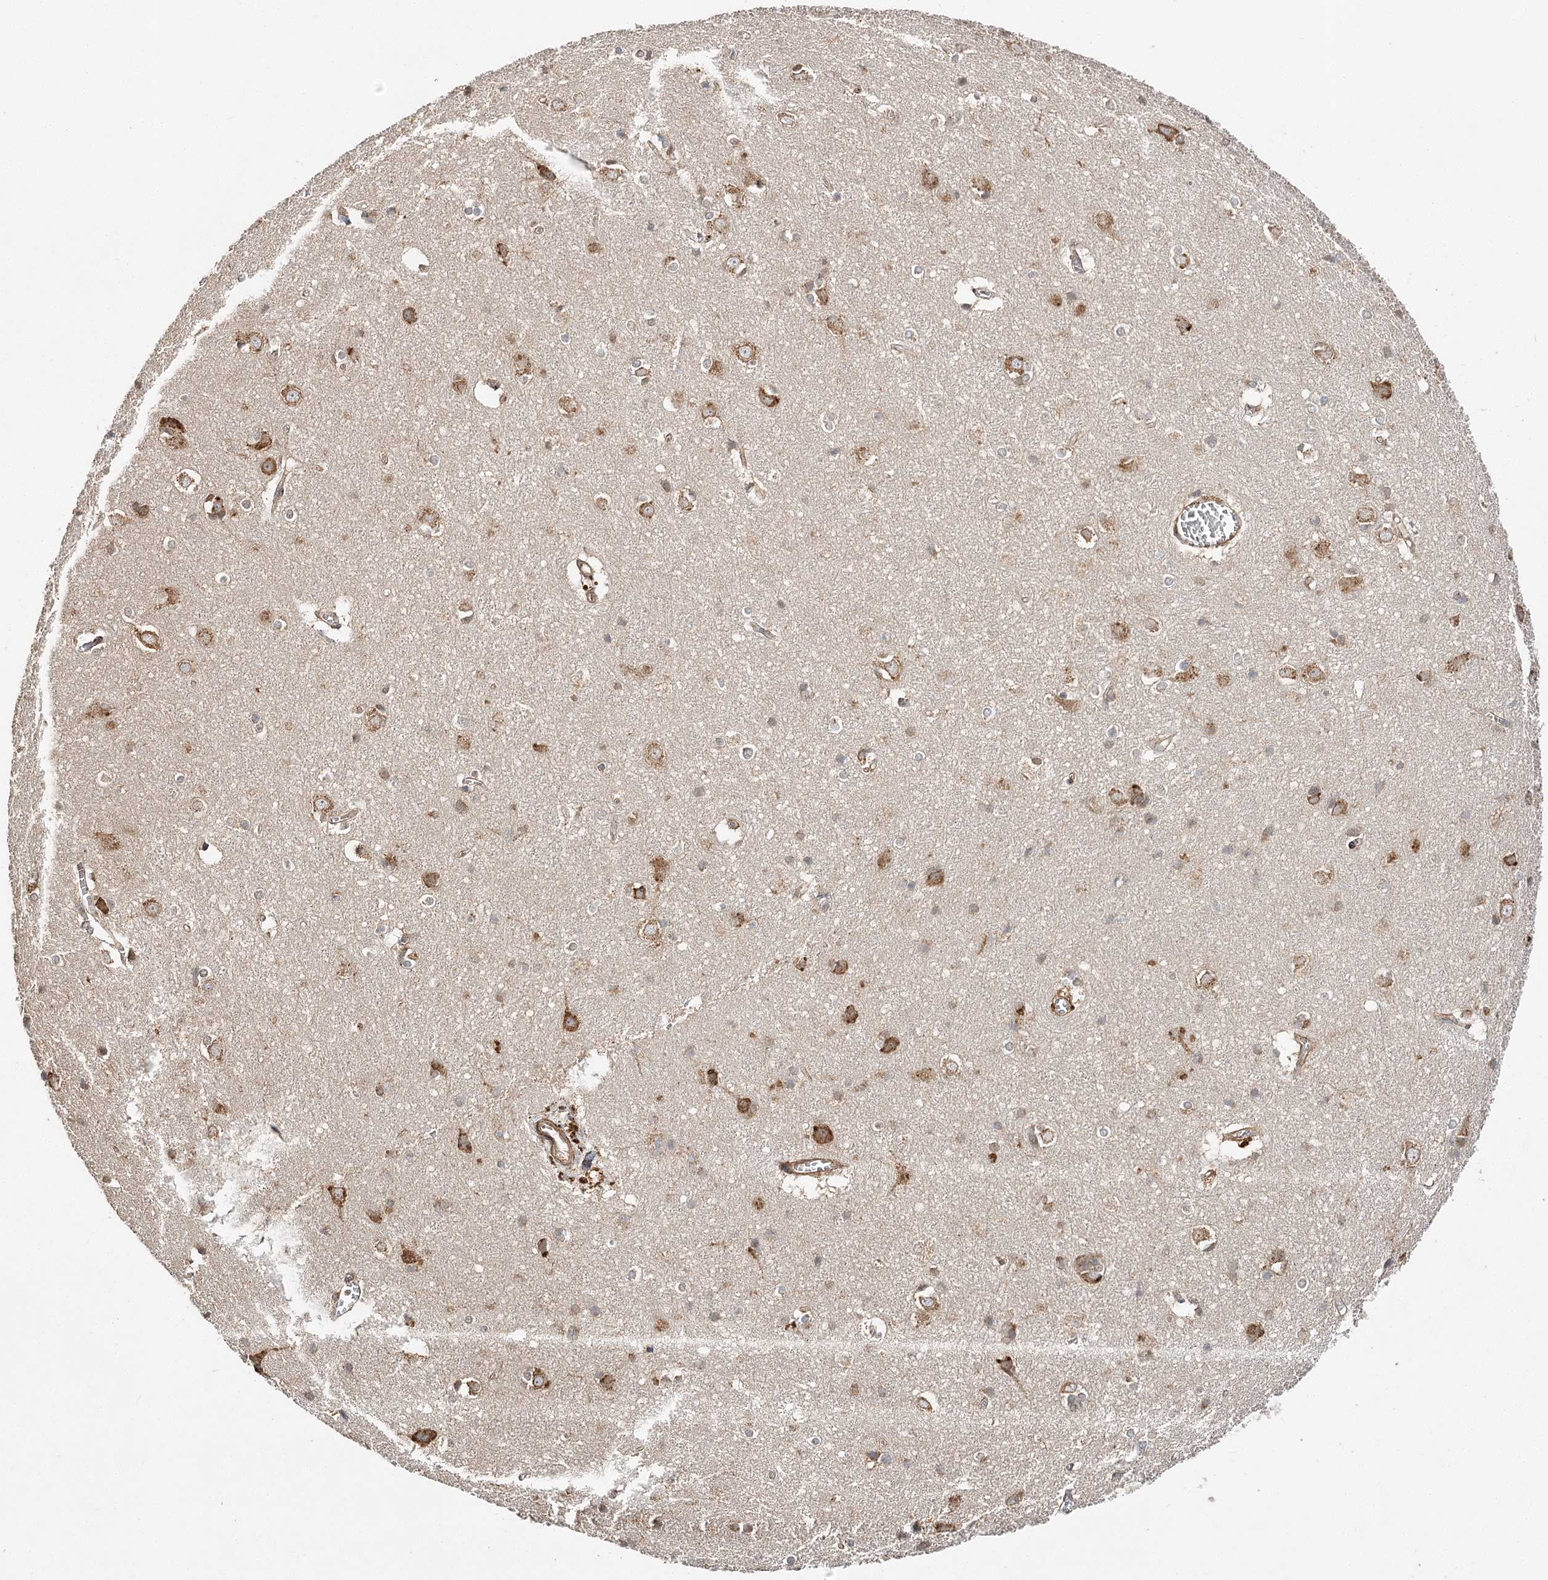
{"staining": {"intensity": "strong", "quantity": "25%-75%", "location": "cytoplasmic/membranous"}, "tissue": "cerebral cortex", "cell_type": "Endothelial cells", "image_type": "normal", "snomed": [{"axis": "morphology", "description": "Normal tissue, NOS"}, {"axis": "topography", "description": "Cerebral cortex"}], "caption": "Immunohistochemistry (IHC) micrograph of normal cerebral cortex stained for a protein (brown), which shows high levels of strong cytoplasmic/membranous positivity in approximately 25%-75% of endothelial cells.", "gene": "DNAJB14", "patient": {"sex": "male", "age": 54}}